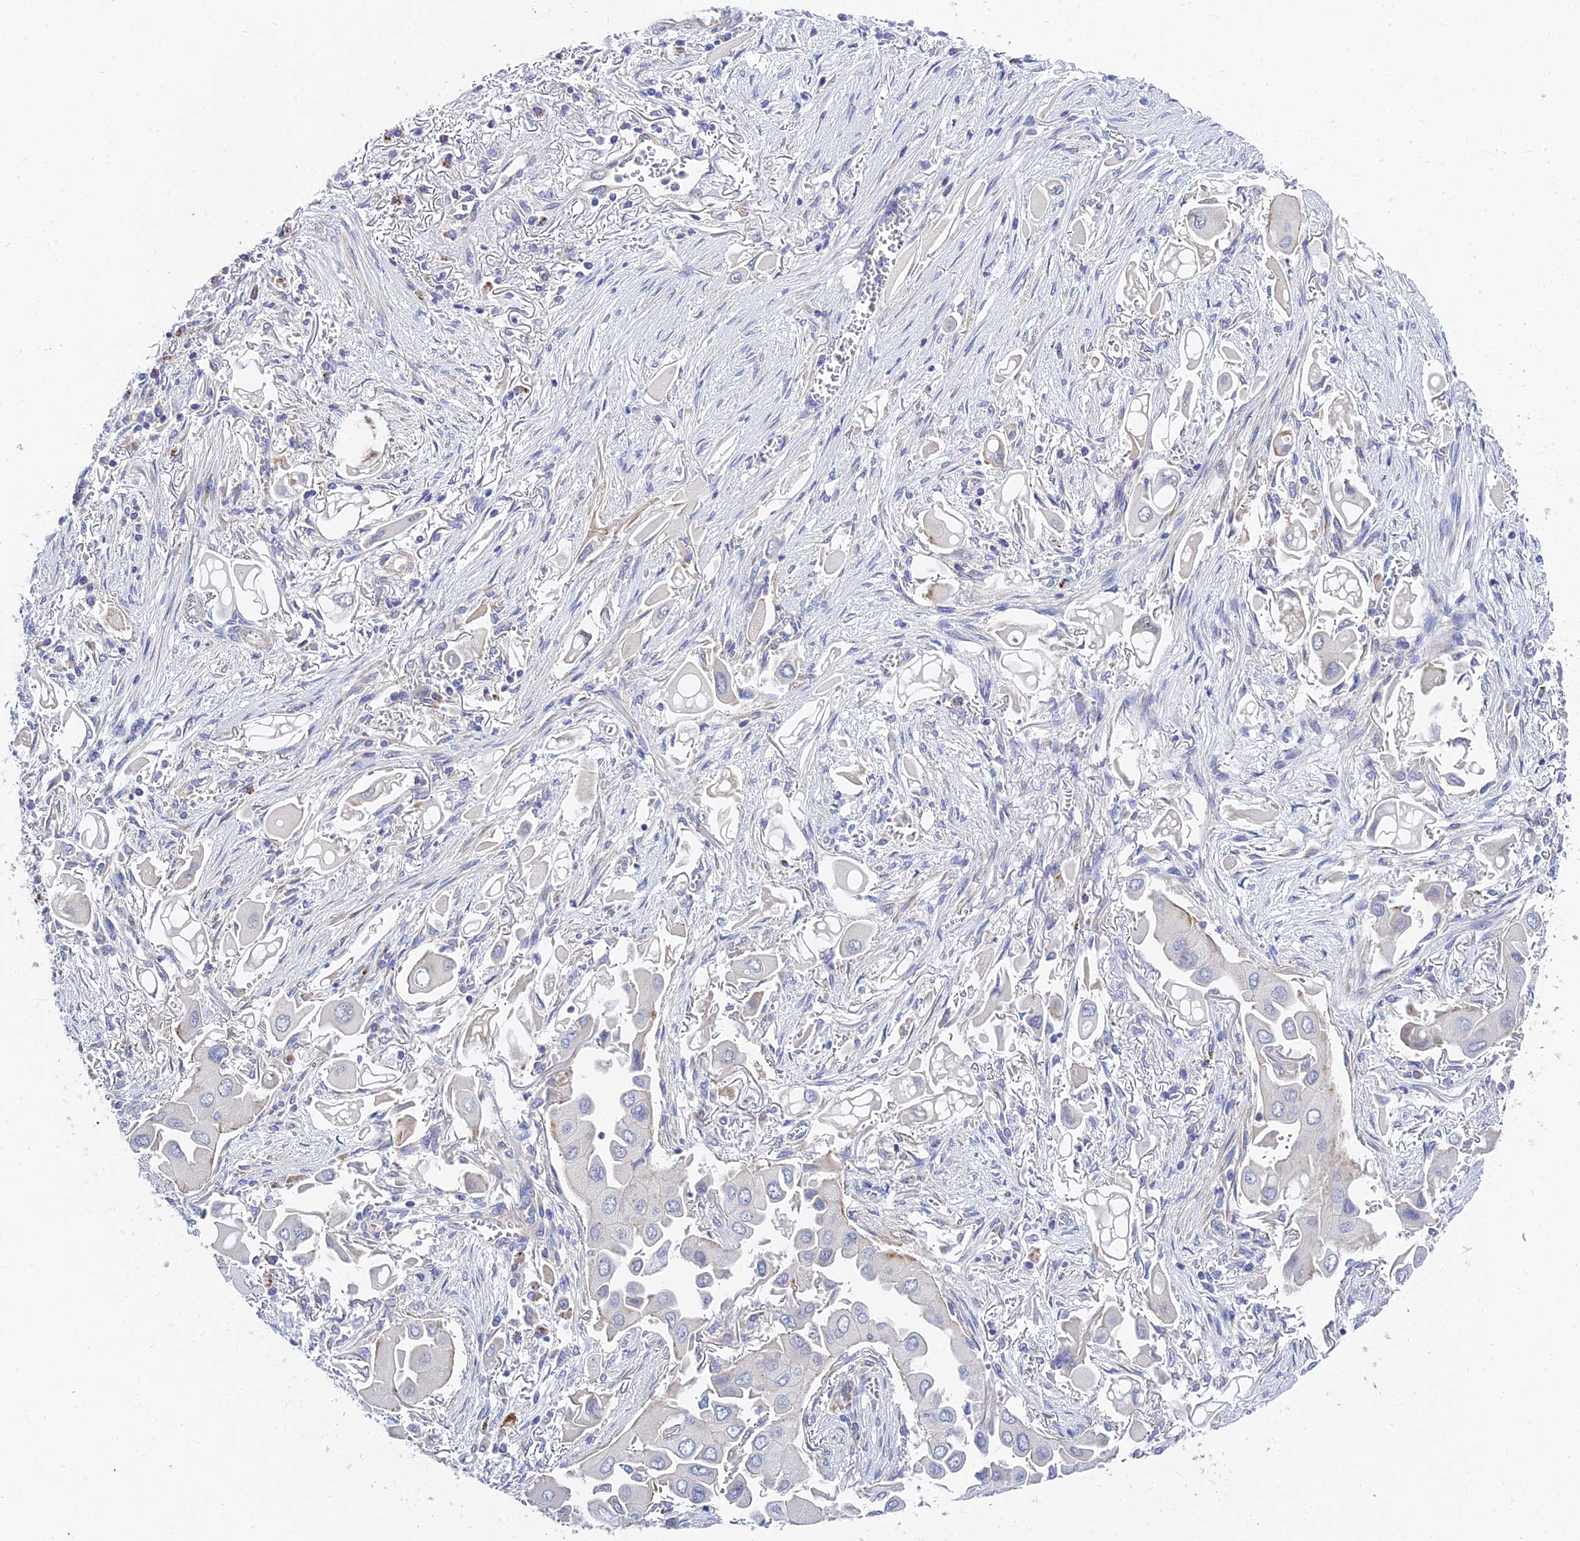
{"staining": {"intensity": "negative", "quantity": "none", "location": "none"}, "tissue": "lung cancer", "cell_type": "Tumor cells", "image_type": "cancer", "snomed": [{"axis": "morphology", "description": "Adenocarcinoma, NOS"}, {"axis": "topography", "description": "Lung"}], "caption": "High power microscopy histopathology image of an immunohistochemistry (IHC) image of adenocarcinoma (lung), revealing no significant positivity in tumor cells.", "gene": "APOBEC3H", "patient": {"sex": "female", "age": 76}}